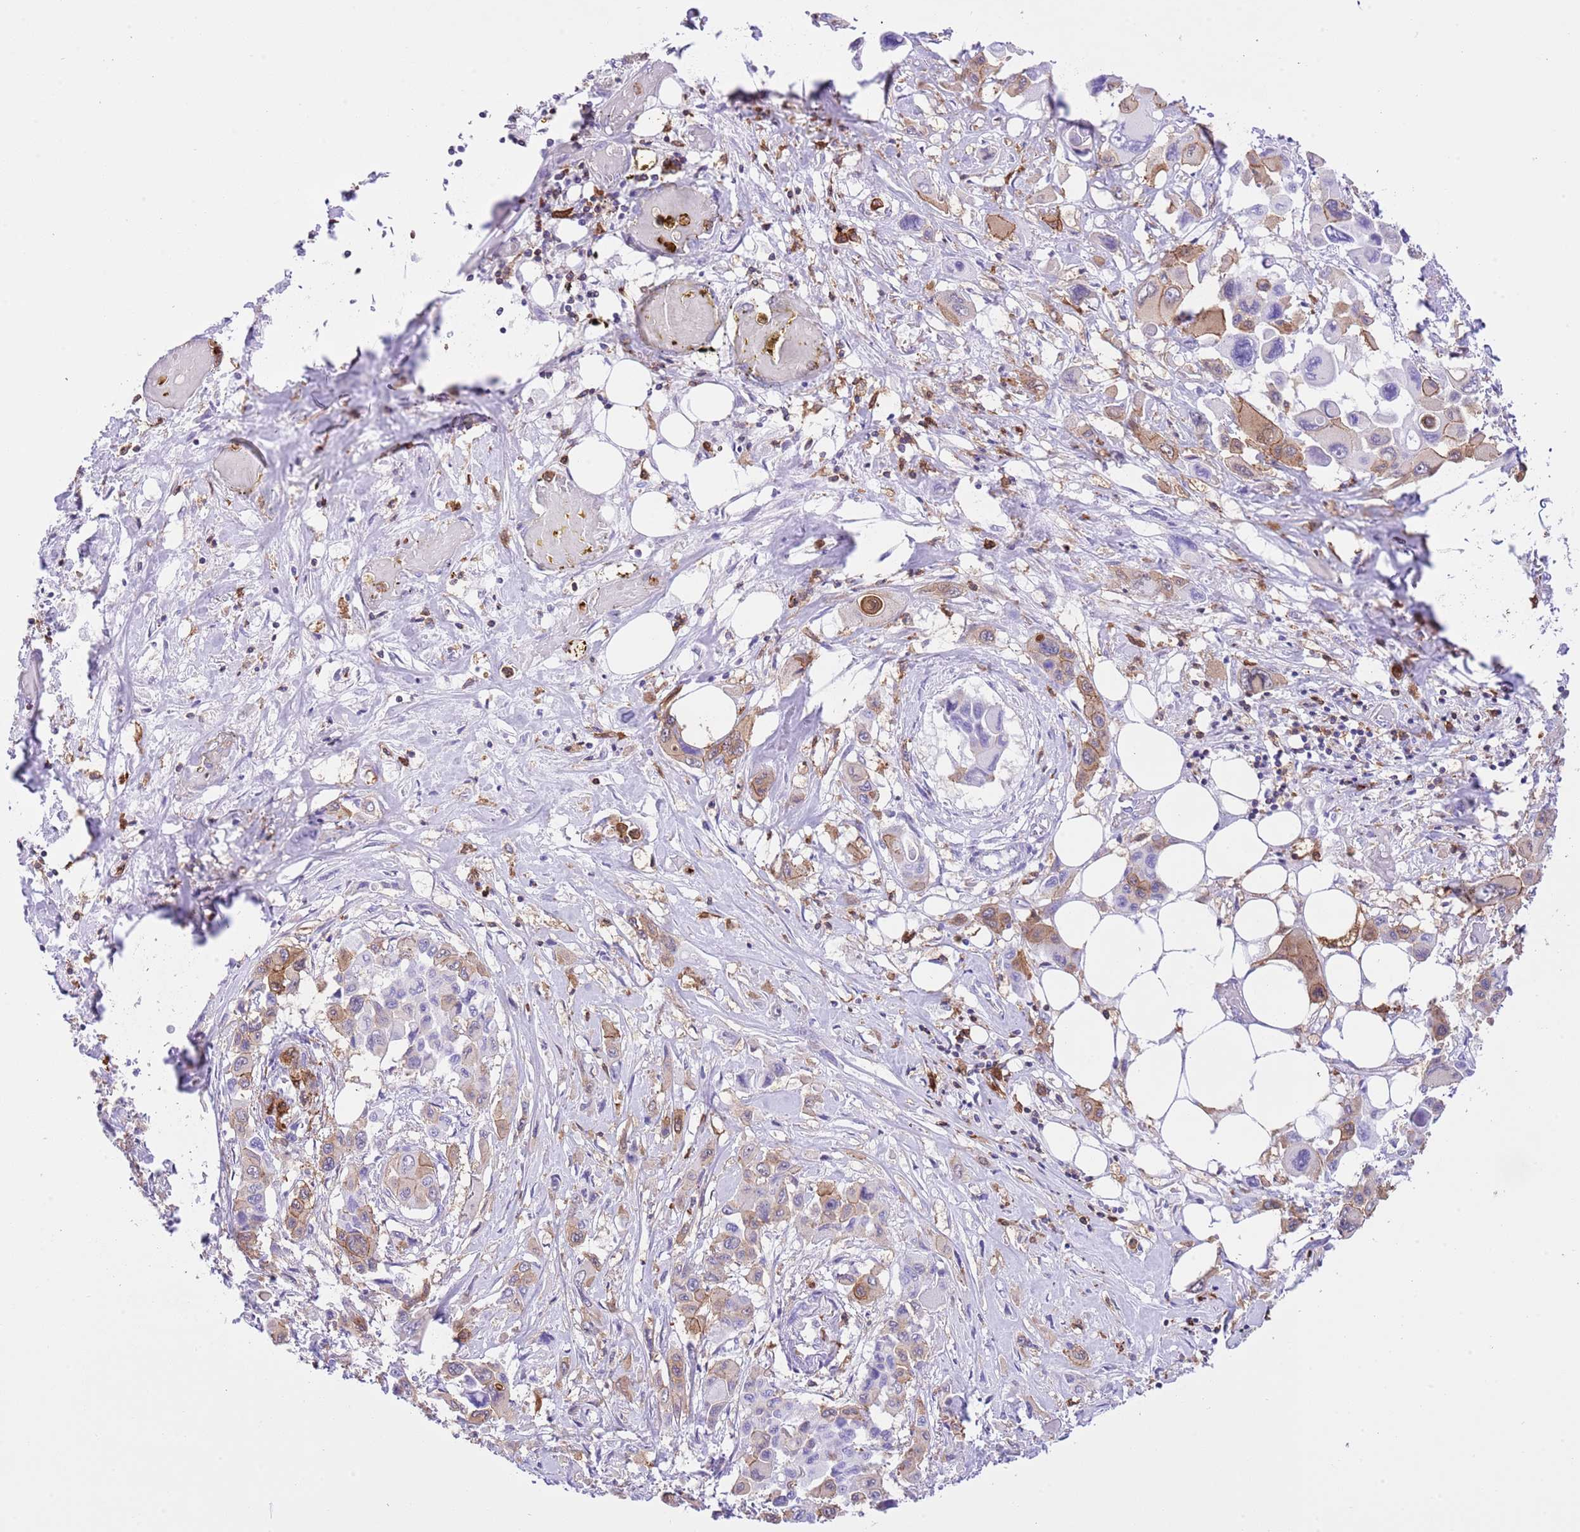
{"staining": {"intensity": "moderate", "quantity": "<25%", "location": "cytoplasmic/membranous"}, "tissue": "pancreatic cancer", "cell_type": "Tumor cells", "image_type": "cancer", "snomed": [{"axis": "morphology", "description": "Adenocarcinoma, NOS"}, {"axis": "topography", "description": "Pancreas"}], "caption": "This histopathology image shows pancreatic adenocarcinoma stained with IHC to label a protein in brown. The cytoplasmic/membranous of tumor cells show moderate positivity for the protein. Nuclei are counter-stained blue.", "gene": "EFHD2", "patient": {"sex": "male", "age": 92}}